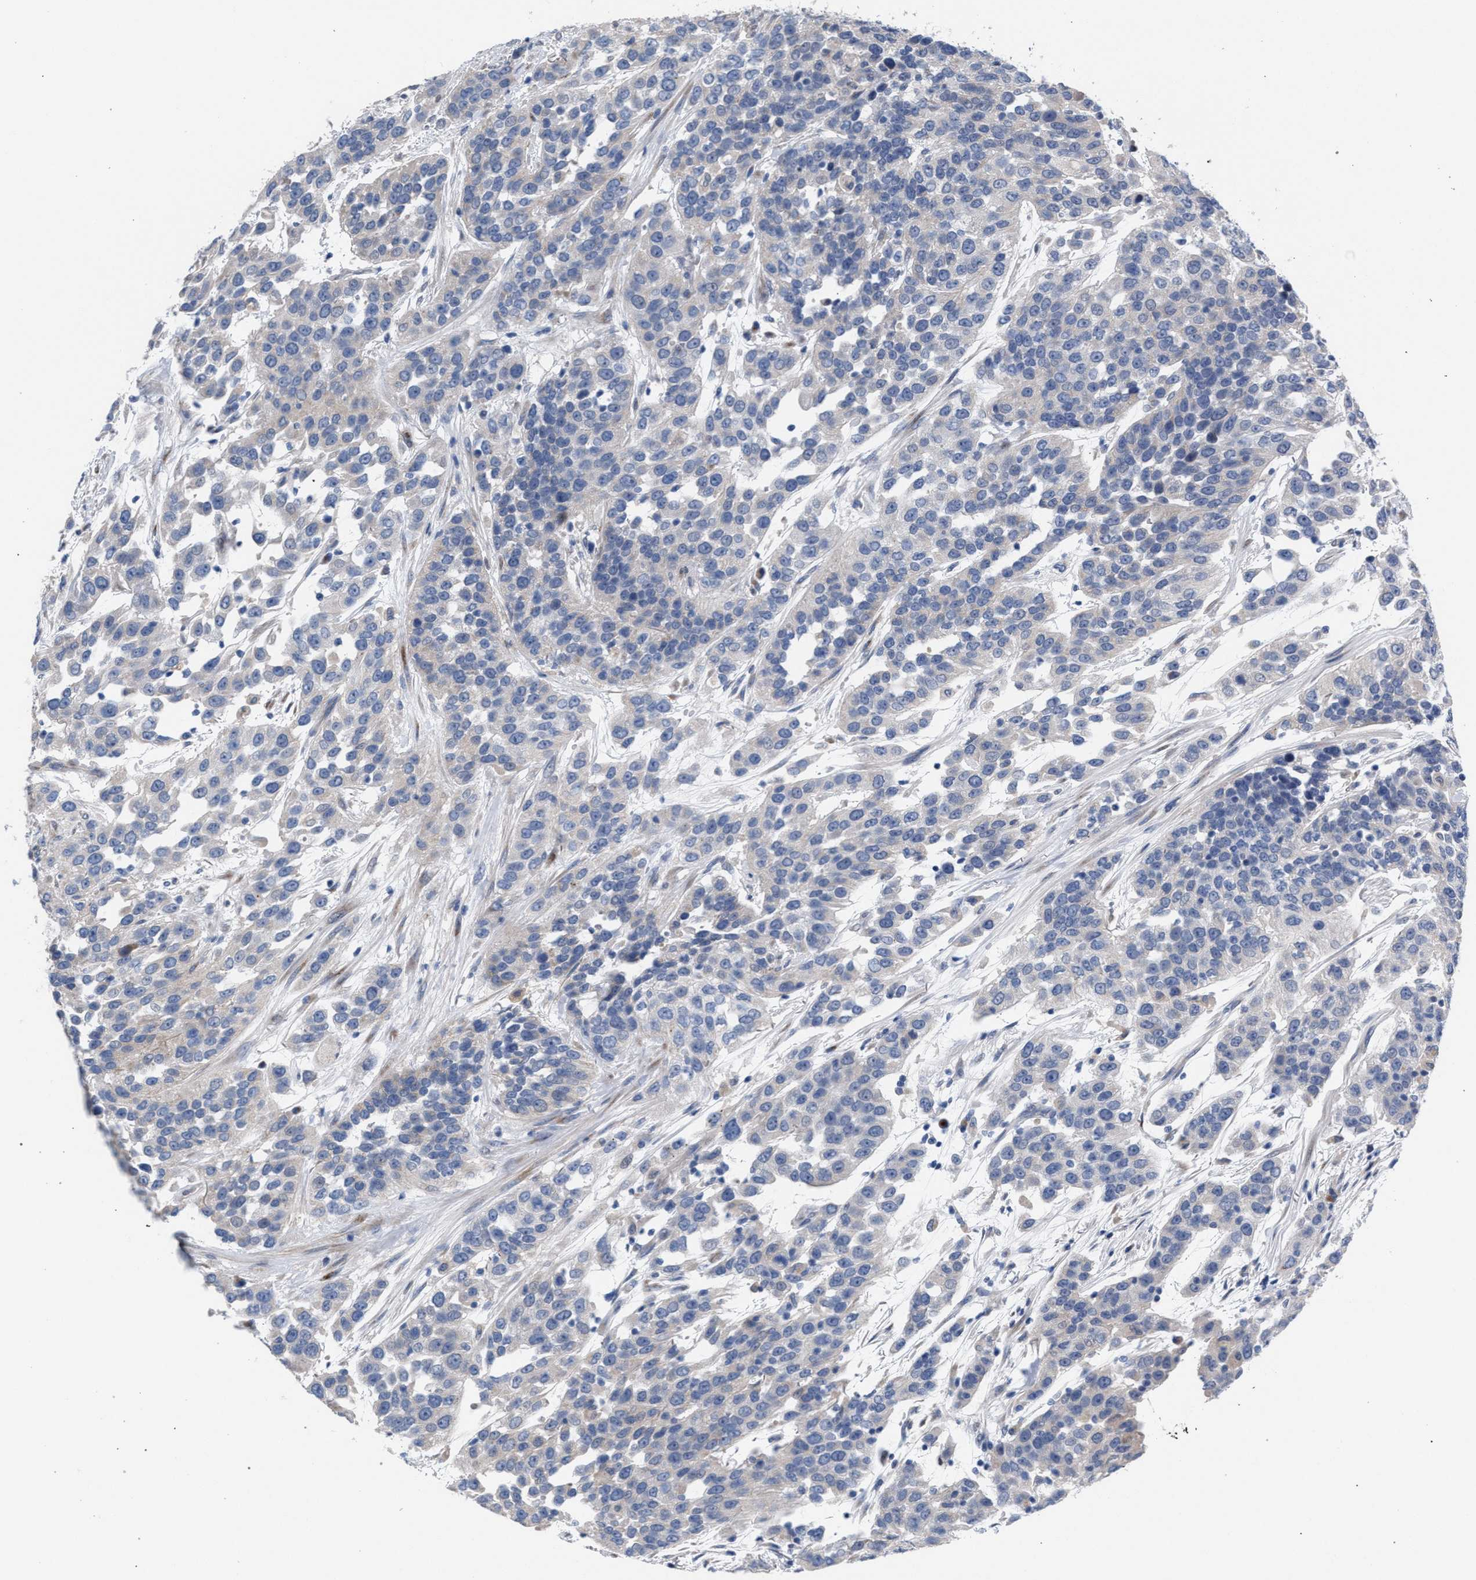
{"staining": {"intensity": "negative", "quantity": "none", "location": "none"}, "tissue": "urothelial cancer", "cell_type": "Tumor cells", "image_type": "cancer", "snomed": [{"axis": "morphology", "description": "Urothelial carcinoma, High grade"}, {"axis": "topography", "description": "Urinary bladder"}], "caption": "A high-resolution photomicrograph shows immunohistochemistry staining of urothelial carcinoma (high-grade), which demonstrates no significant positivity in tumor cells.", "gene": "RNF135", "patient": {"sex": "female", "age": 80}}